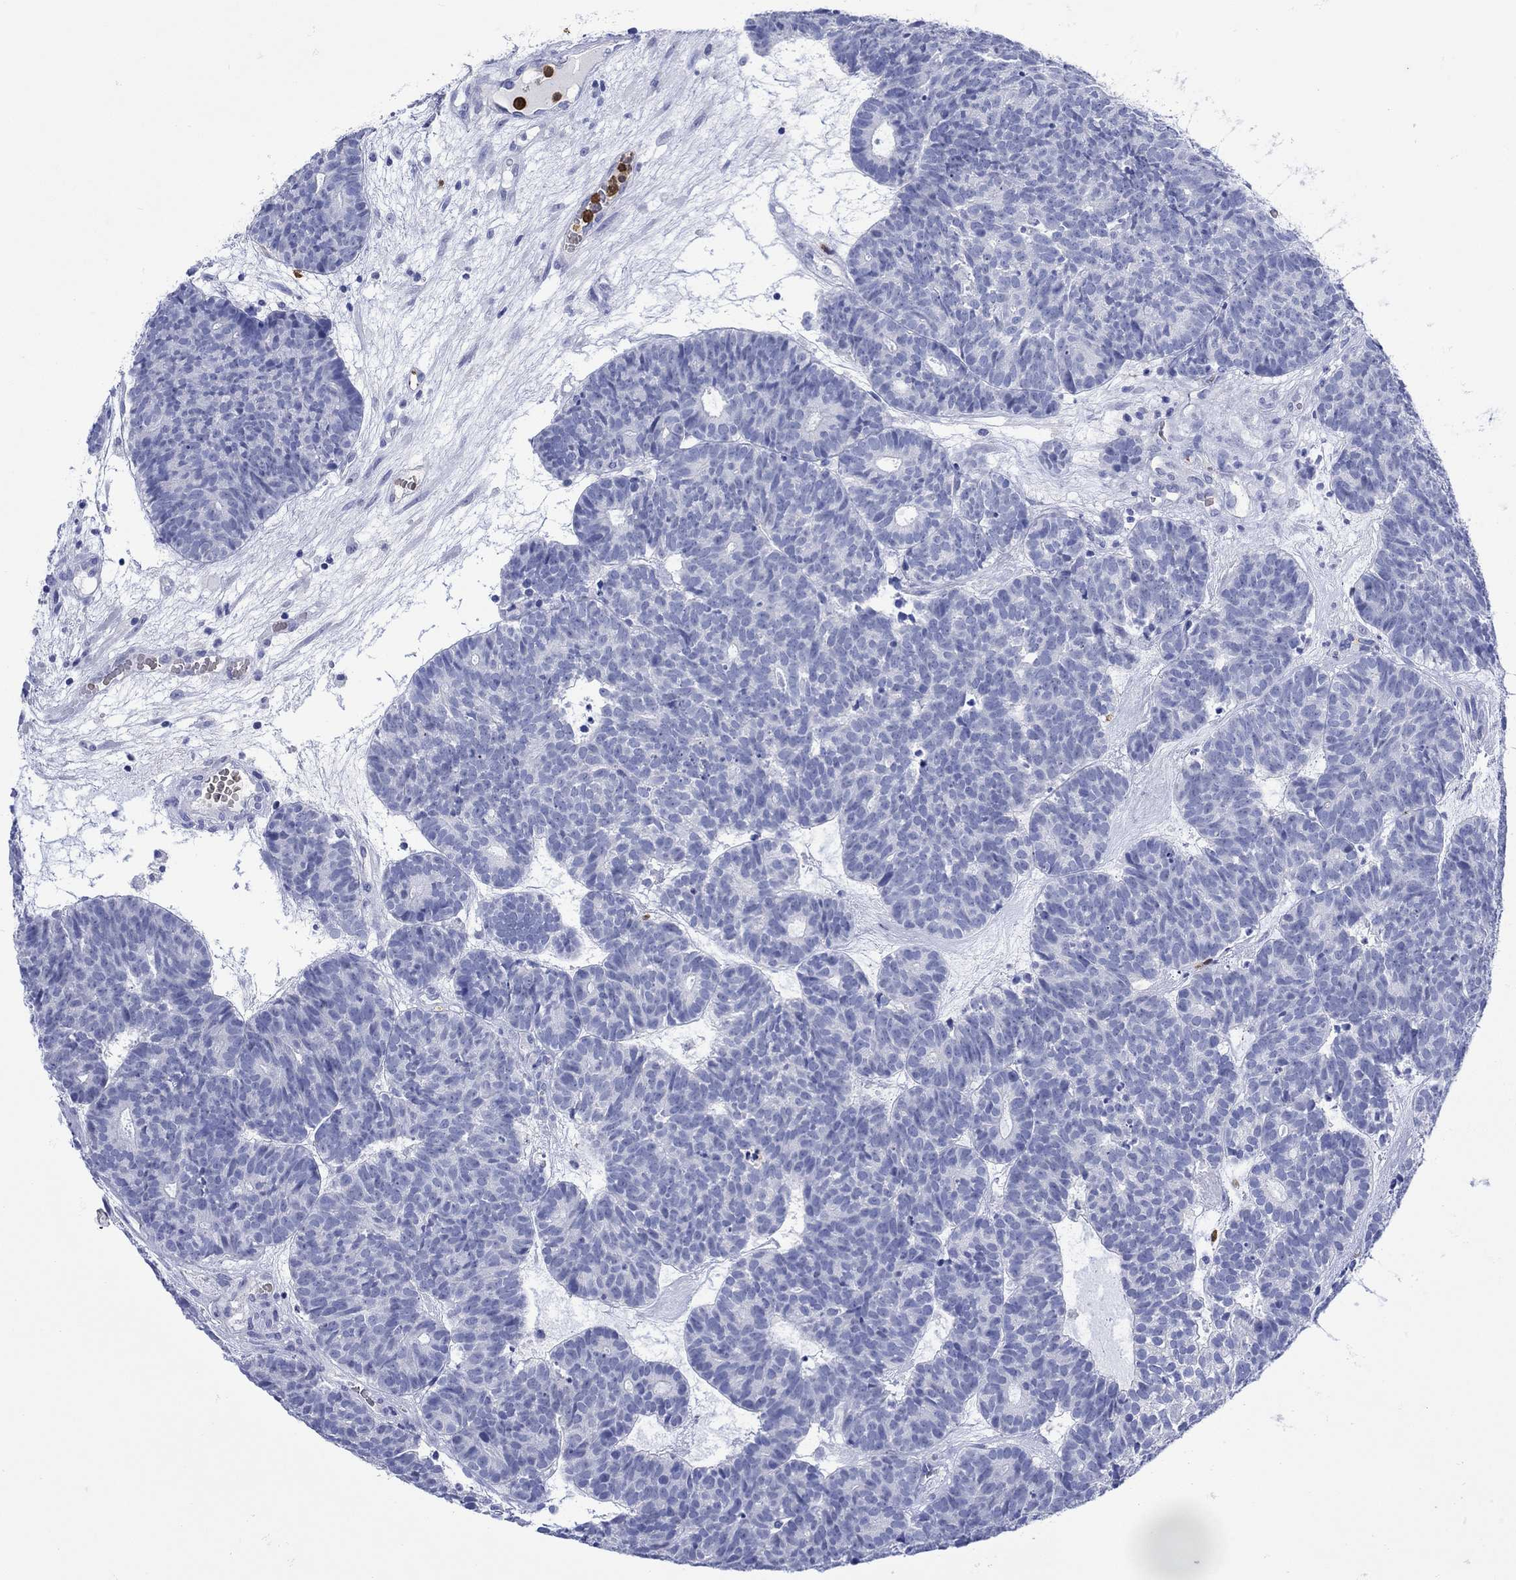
{"staining": {"intensity": "negative", "quantity": "none", "location": "none"}, "tissue": "head and neck cancer", "cell_type": "Tumor cells", "image_type": "cancer", "snomed": [{"axis": "morphology", "description": "Adenocarcinoma, NOS"}, {"axis": "topography", "description": "Head-Neck"}], "caption": "Image shows no protein expression in tumor cells of head and neck cancer (adenocarcinoma) tissue.", "gene": "LINGO3", "patient": {"sex": "female", "age": 81}}